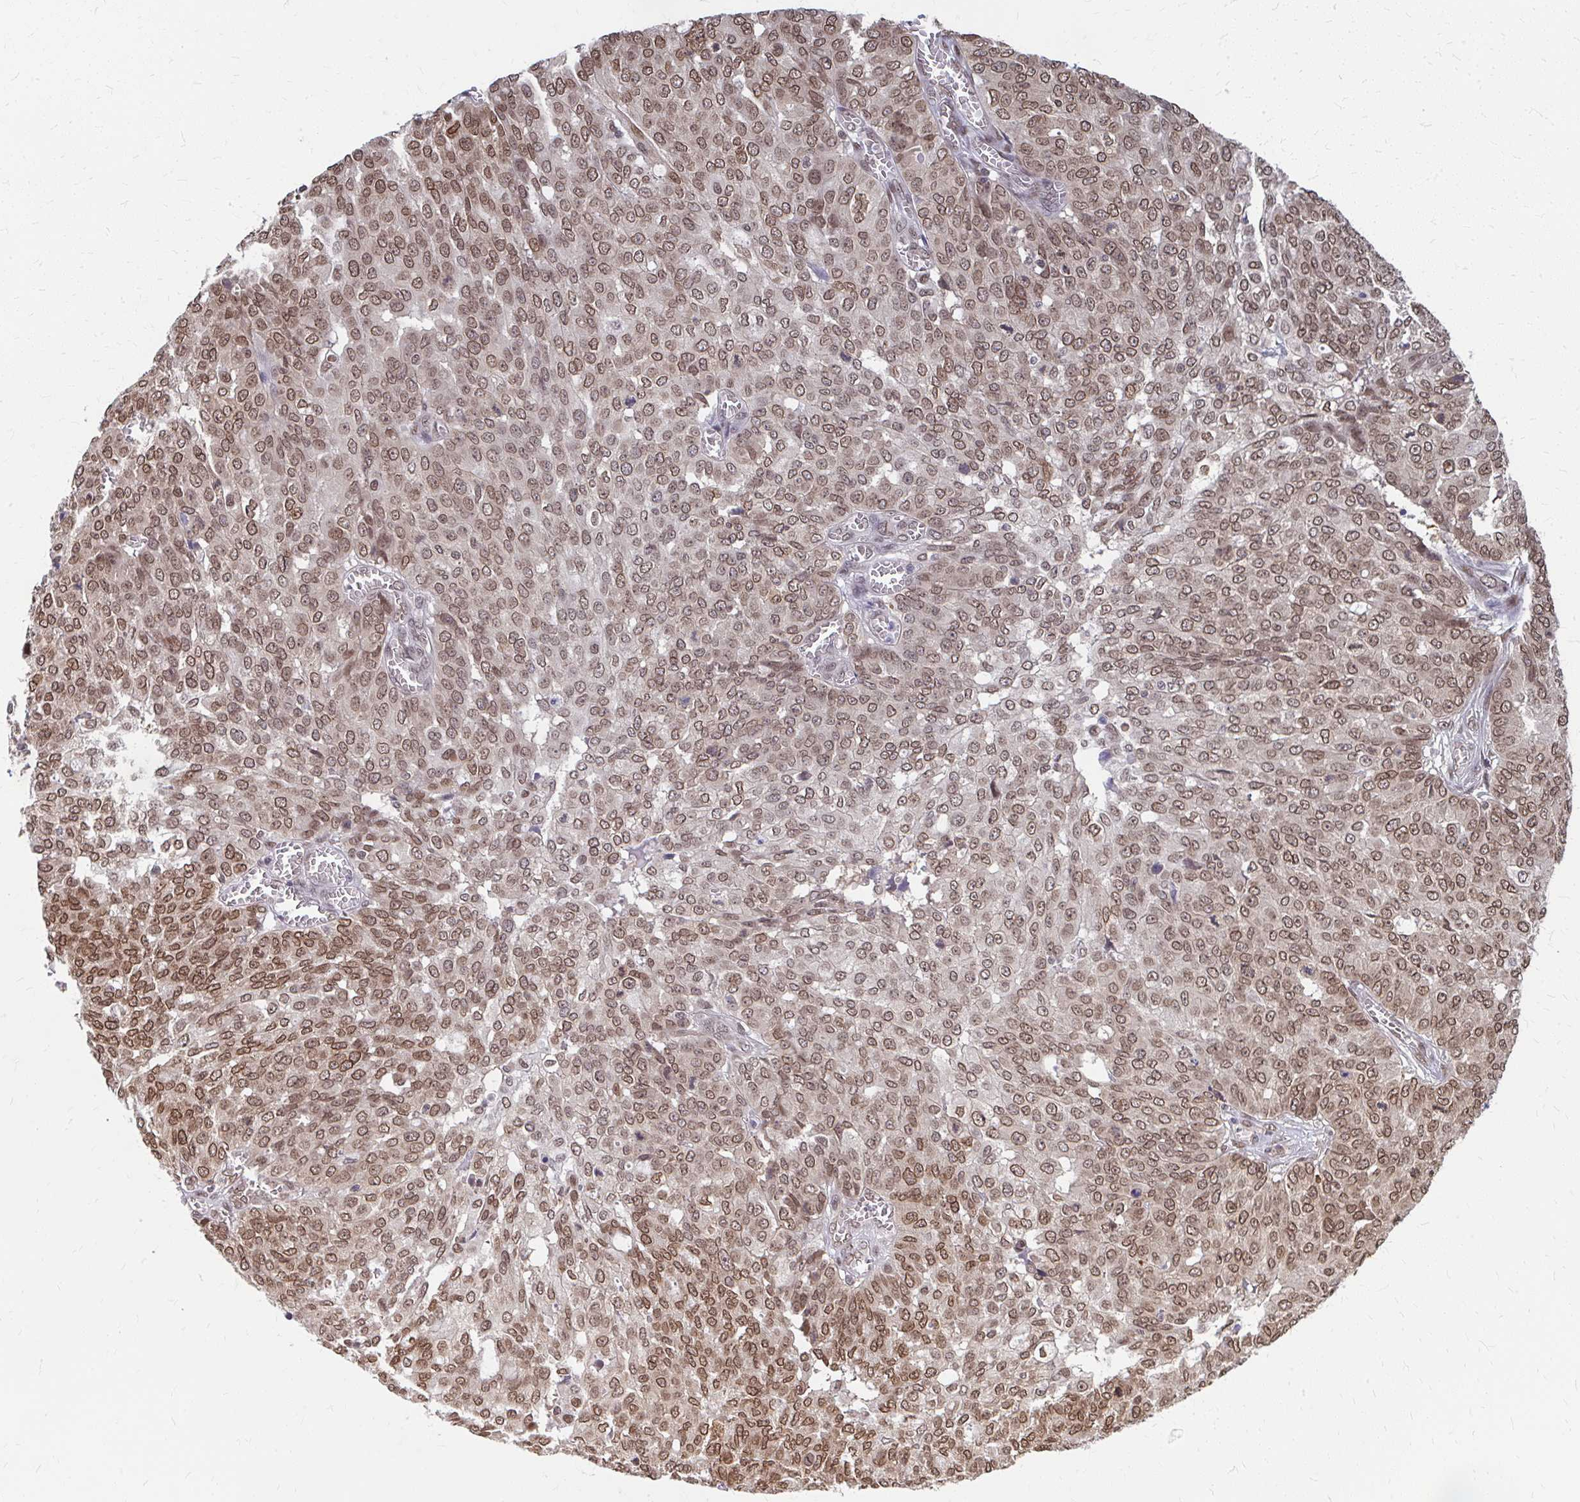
{"staining": {"intensity": "moderate", "quantity": ">75%", "location": "cytoplasmic/membranous,nuclear"}, "tissue": "ovarian cancer", "cell_type": "Tumor cells", "image_type": "cancer", "snomed": [{"axis": "morphology", "description": "Cystadenocarcinoma, serous, NOS"}, {"axis": "topography", "description": "Soft tissue"}, {"axis": "topography", "description": "Ovary"}], "caption": "Protein positivity by IHC shows moderate cytoplasmic/membranous and nuclear expression in about >75% of tumor cells in serous cystadenocarcinoma (ovarian).", "gene": "XPO1", "patient": {"sex": "female", "age": 57}}